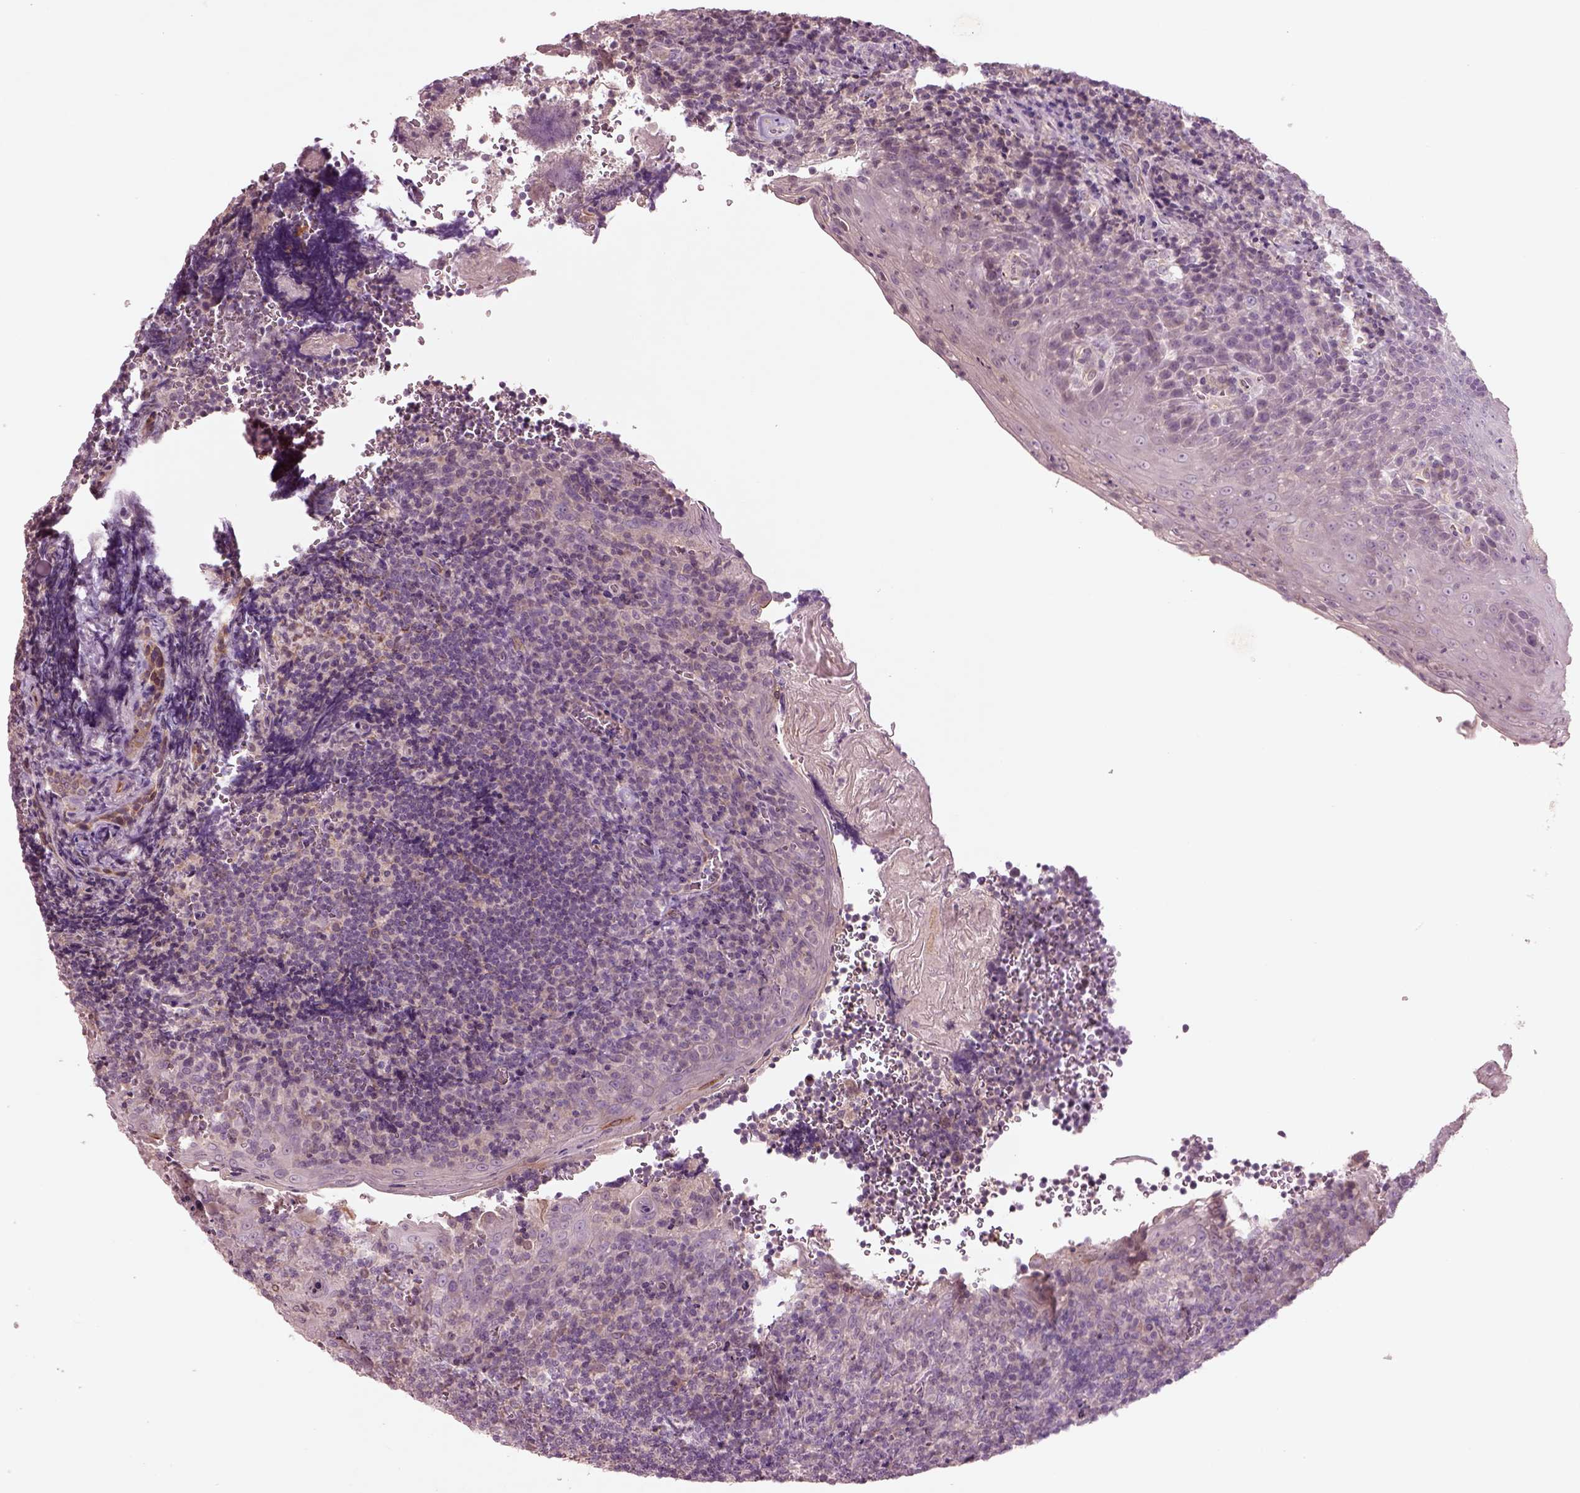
{"staining": {"intensity": "negative", "quantity": "none", "location": "none"}, "tissue": "tonsil", "cell_type": "Germinal center cells", "image_type": "normal", "snomed": [{"axis": "morphology", "description": "Normal tissue, NOS"}, {"axis": "morphology", "description": "Inflammation, NOS"}, {"axis": "topography", "description": "Tonsil"}], "caption": "Germinal center cells are negative for protein expression in normal human tonsil. The staining was performed using DAB to visualize the protein expression in brown, while the nuclei were stained in blue with hematoxylin (Magnification: 20x).", "gene": "DUOXA2", "patient": {"sex": "female", "age": 31}}